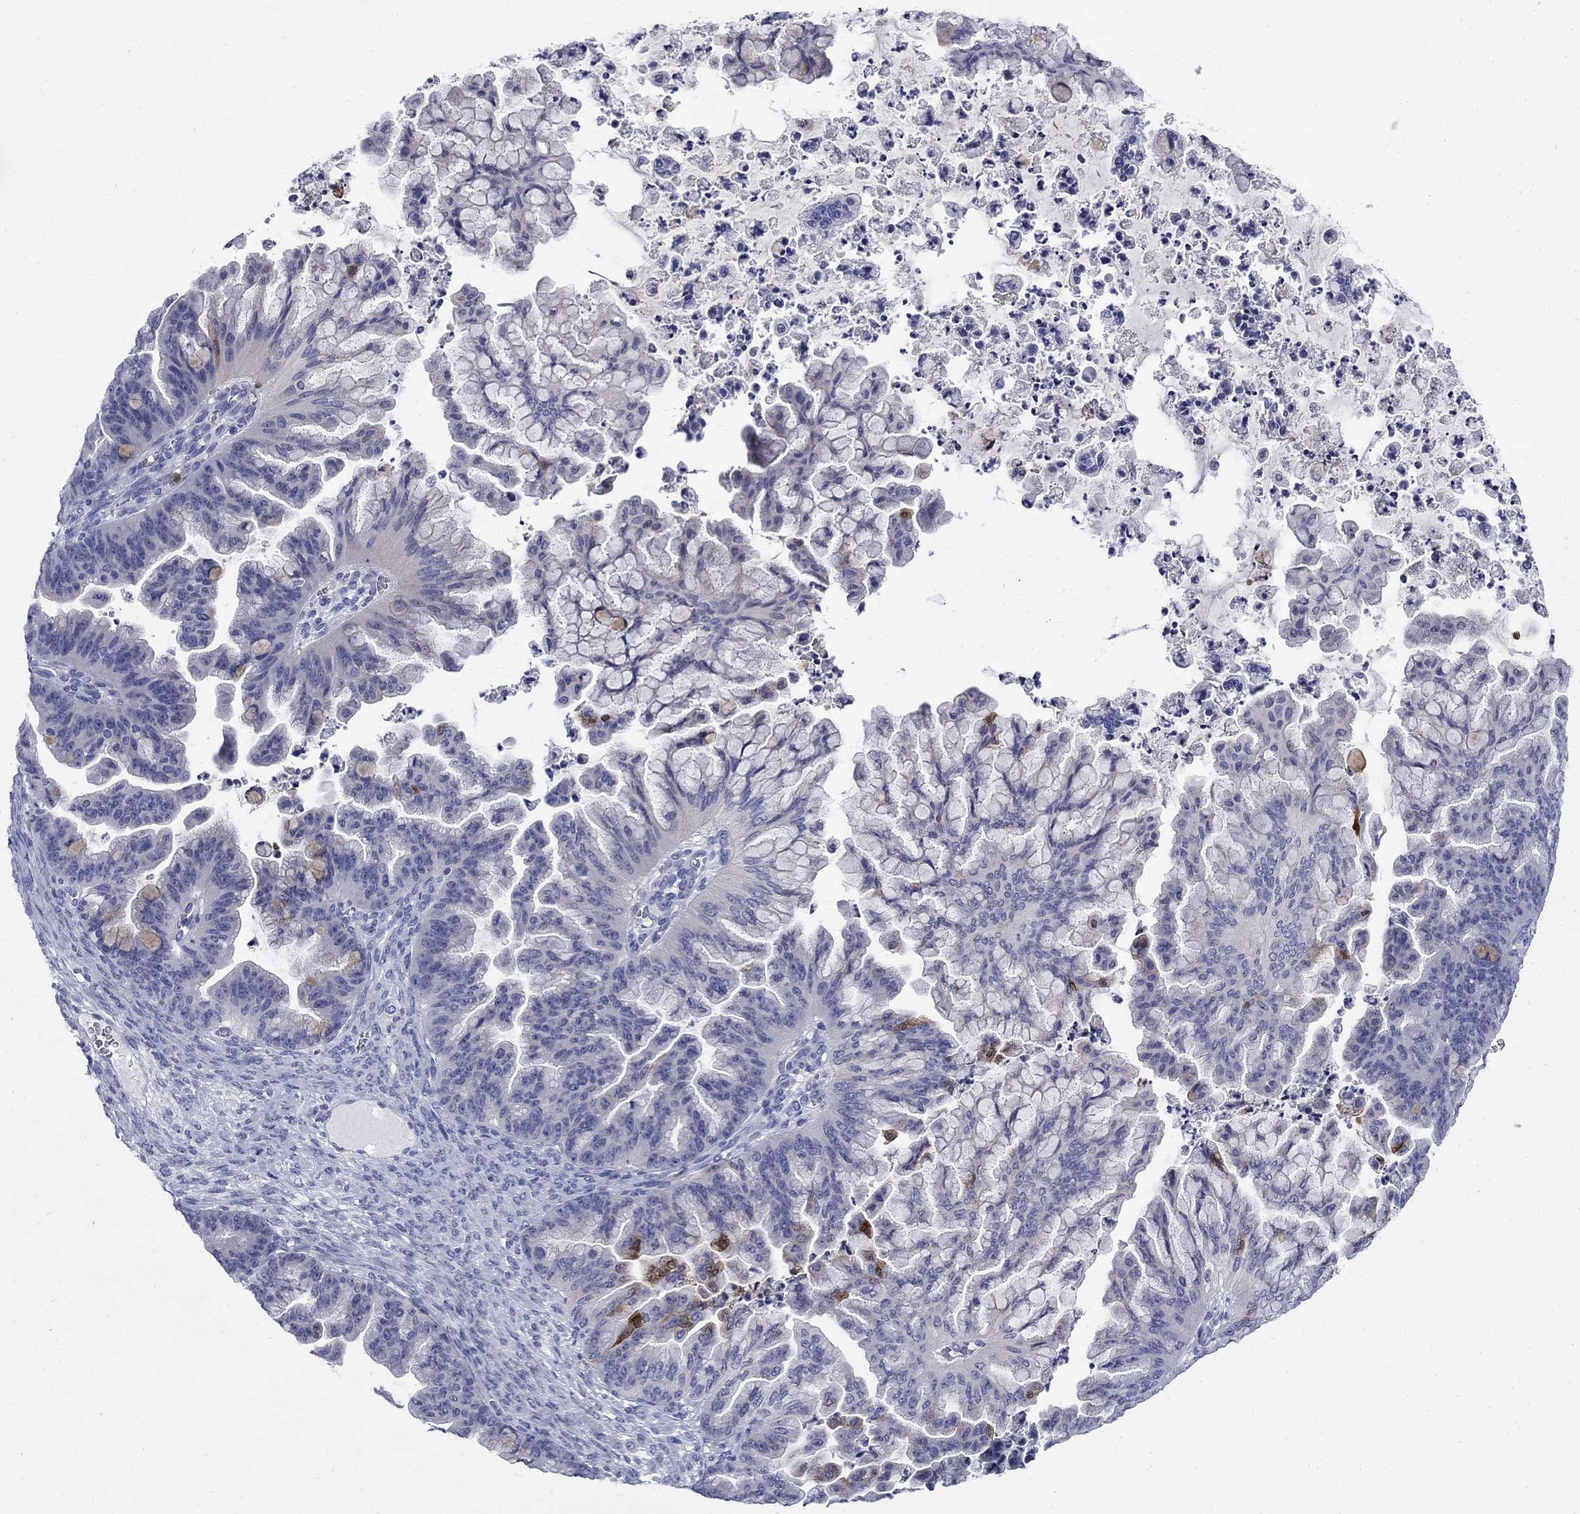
{"staining": {"intensity": "negative", "quantity": "none", "location": "none"}, "tissue": "ovarian cancer", "cell_type": "Tumor cells", "image_type": "cancer", "snomed": [{"axis": "morphology", "description": "Cystadenocarcinoma, mucinous, NOS"}, {"axis": "topography", "description": "Ovary"}], "caption": "This is an immunohistochemistry histopathology image of human ovarian cancer (mucinous cystadenocarcinoma). There is no expression in tumor cells.", "gene": "SERPINB2", "patient": {"sex": "female", "age": 67}}